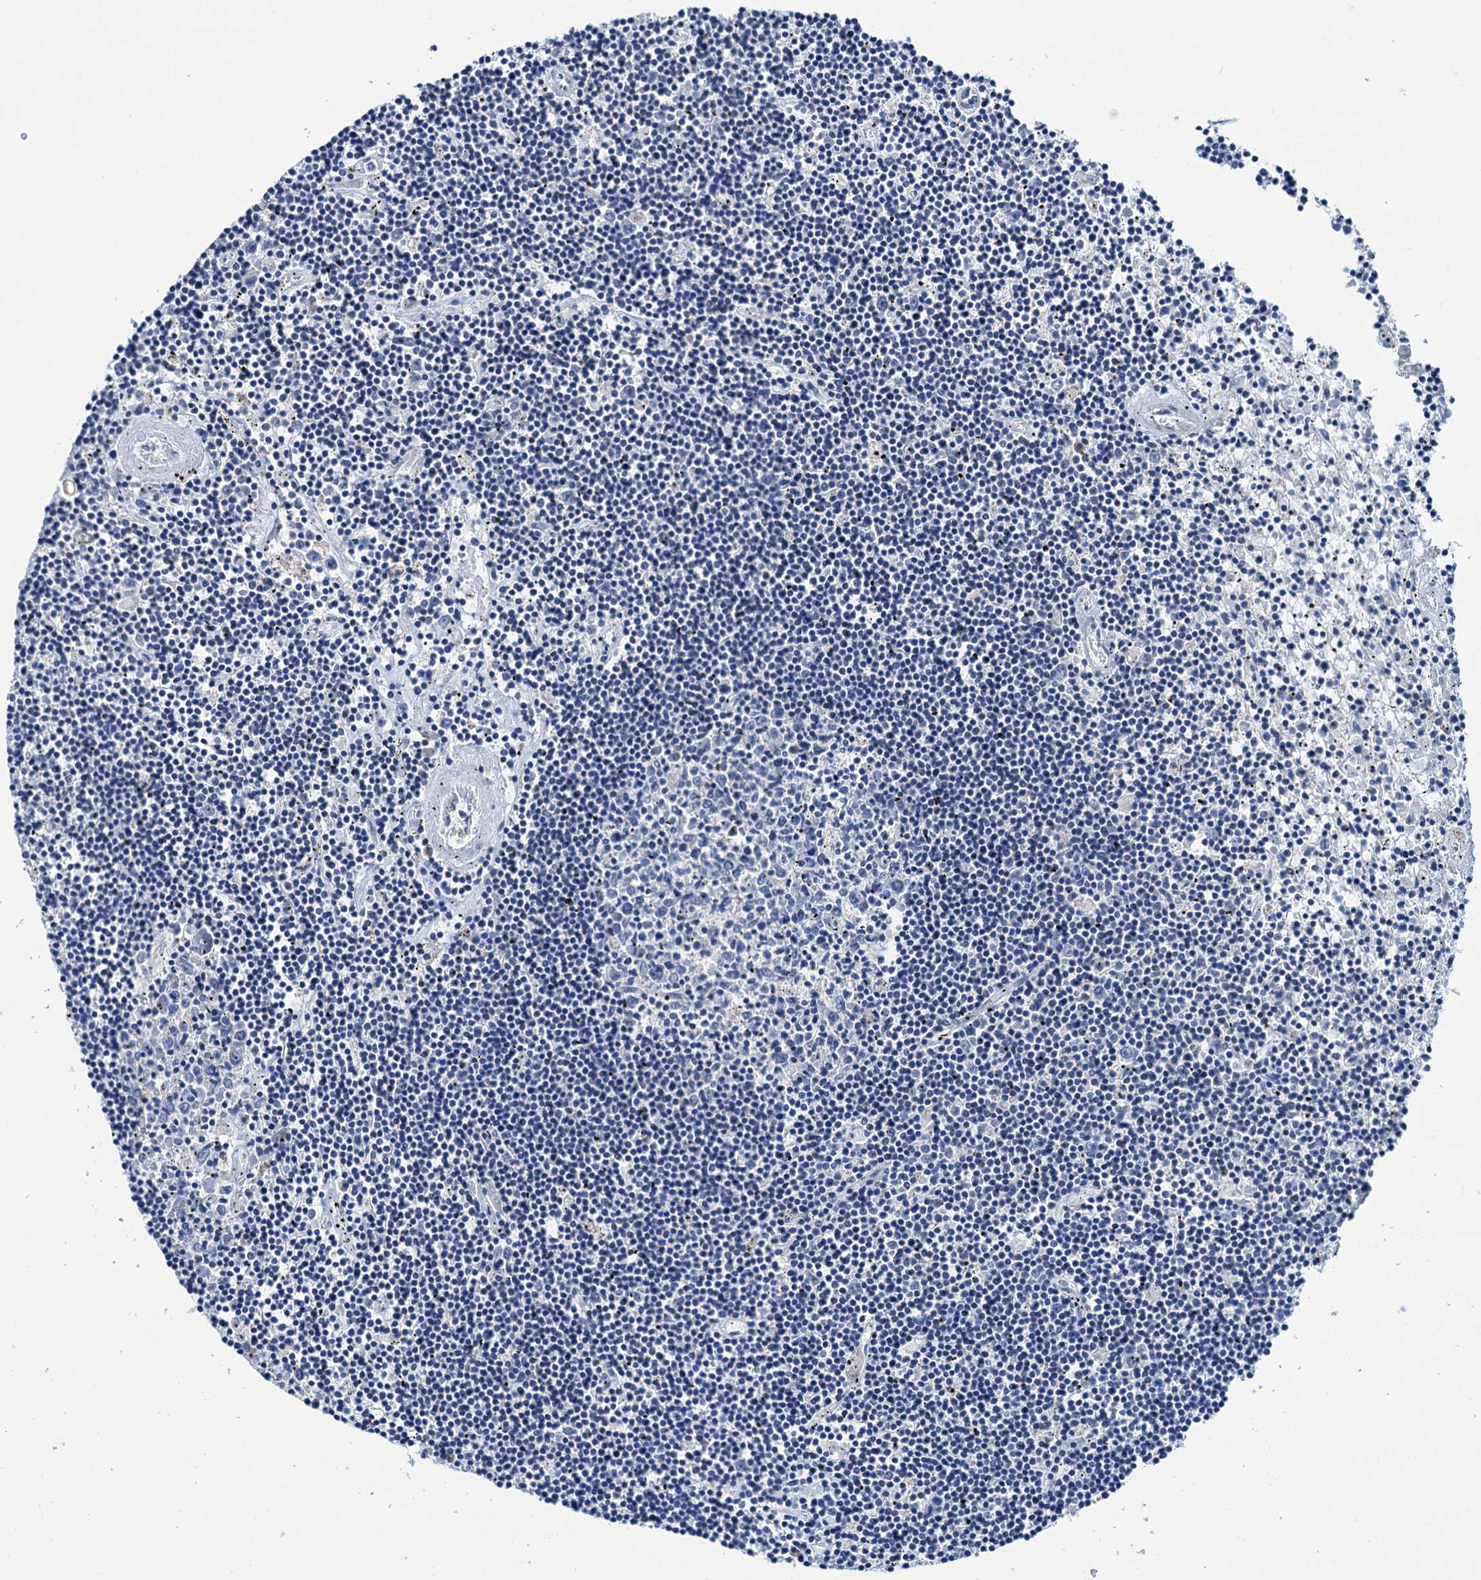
{"staining": {"intensity": "negative", "quantity": "none", "location": "none"}, "tissue": "lymphoma", "cell_type": "Tumor cells", "image_type": "cancer", "snomed": [{"axis": "morphology", "description": "Malignant lymphoma, non-Hodgkin's type, Low grade"}, {"axis": "topography", "description": "Spleen"}], "caption": "Immunohistochemical staining of lymphoma displays no significant expression in tumor cells.", "gene": "ELAC1", "patient": {"sex": "male", "age": 76}}